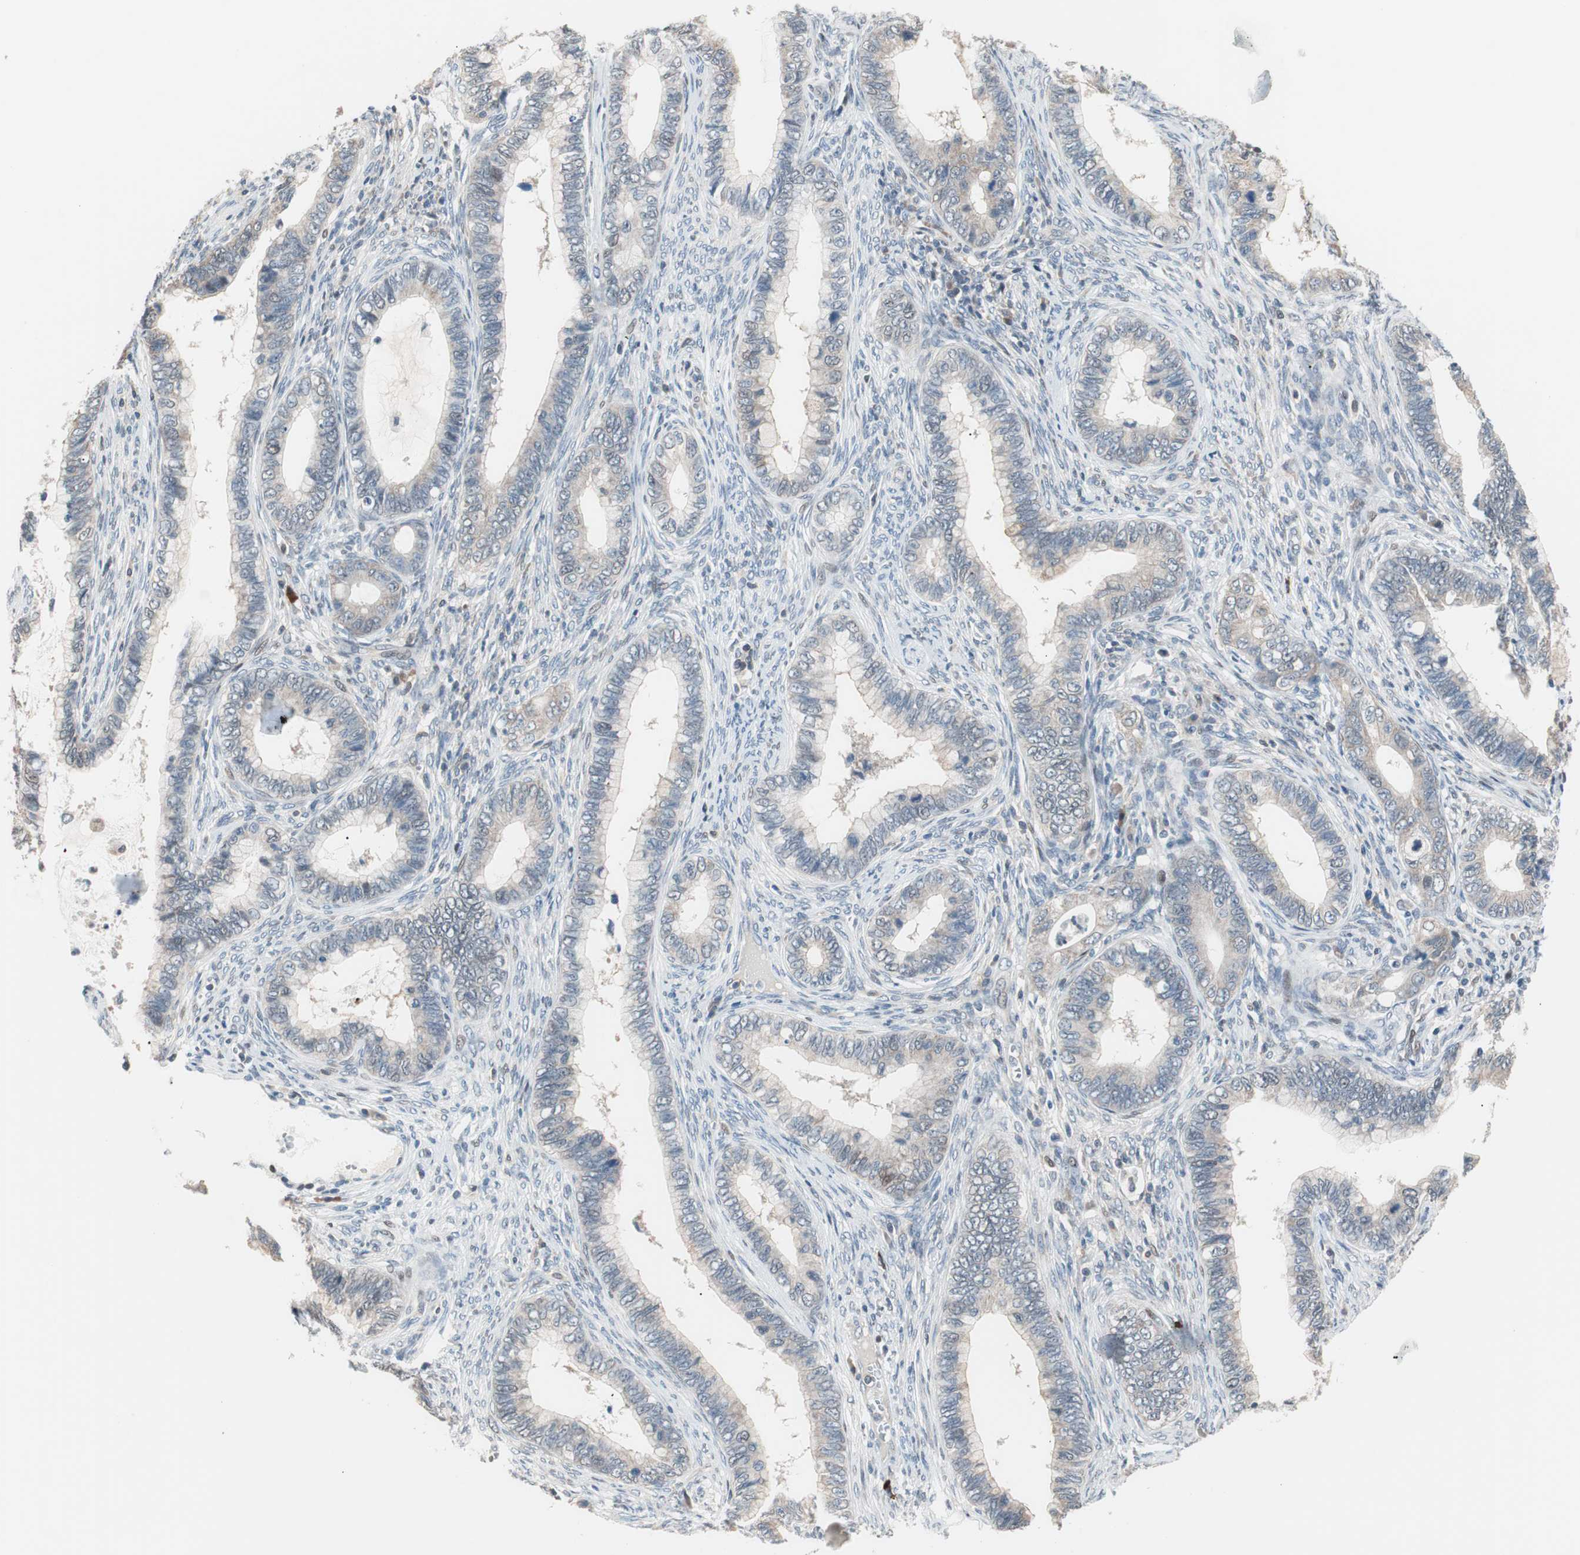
{"staining": {"intensity": "negative", "quantity": "none", "location": "none"}, "tissue": "cervical cancer", "cell_type": "Tumor cells", "image_type": "cancer", "snomed": [{"axis": "morphology", "description": "Adenocarcinoma, NOS"}, {"axis": "topography", "description": "Cervix"}], "caption": "Immunohistochemistry photomicrograph of neoplastic tissue: cervical cancer stained with DAB (3,3'-diaminobenzidine) reveals no significant protein positivity in tumor cells. (DAB IHC visualized using brightfield microscopy, high magnification).", "gene": "POLH", "patient": {"sex": "female", "age": 44}}